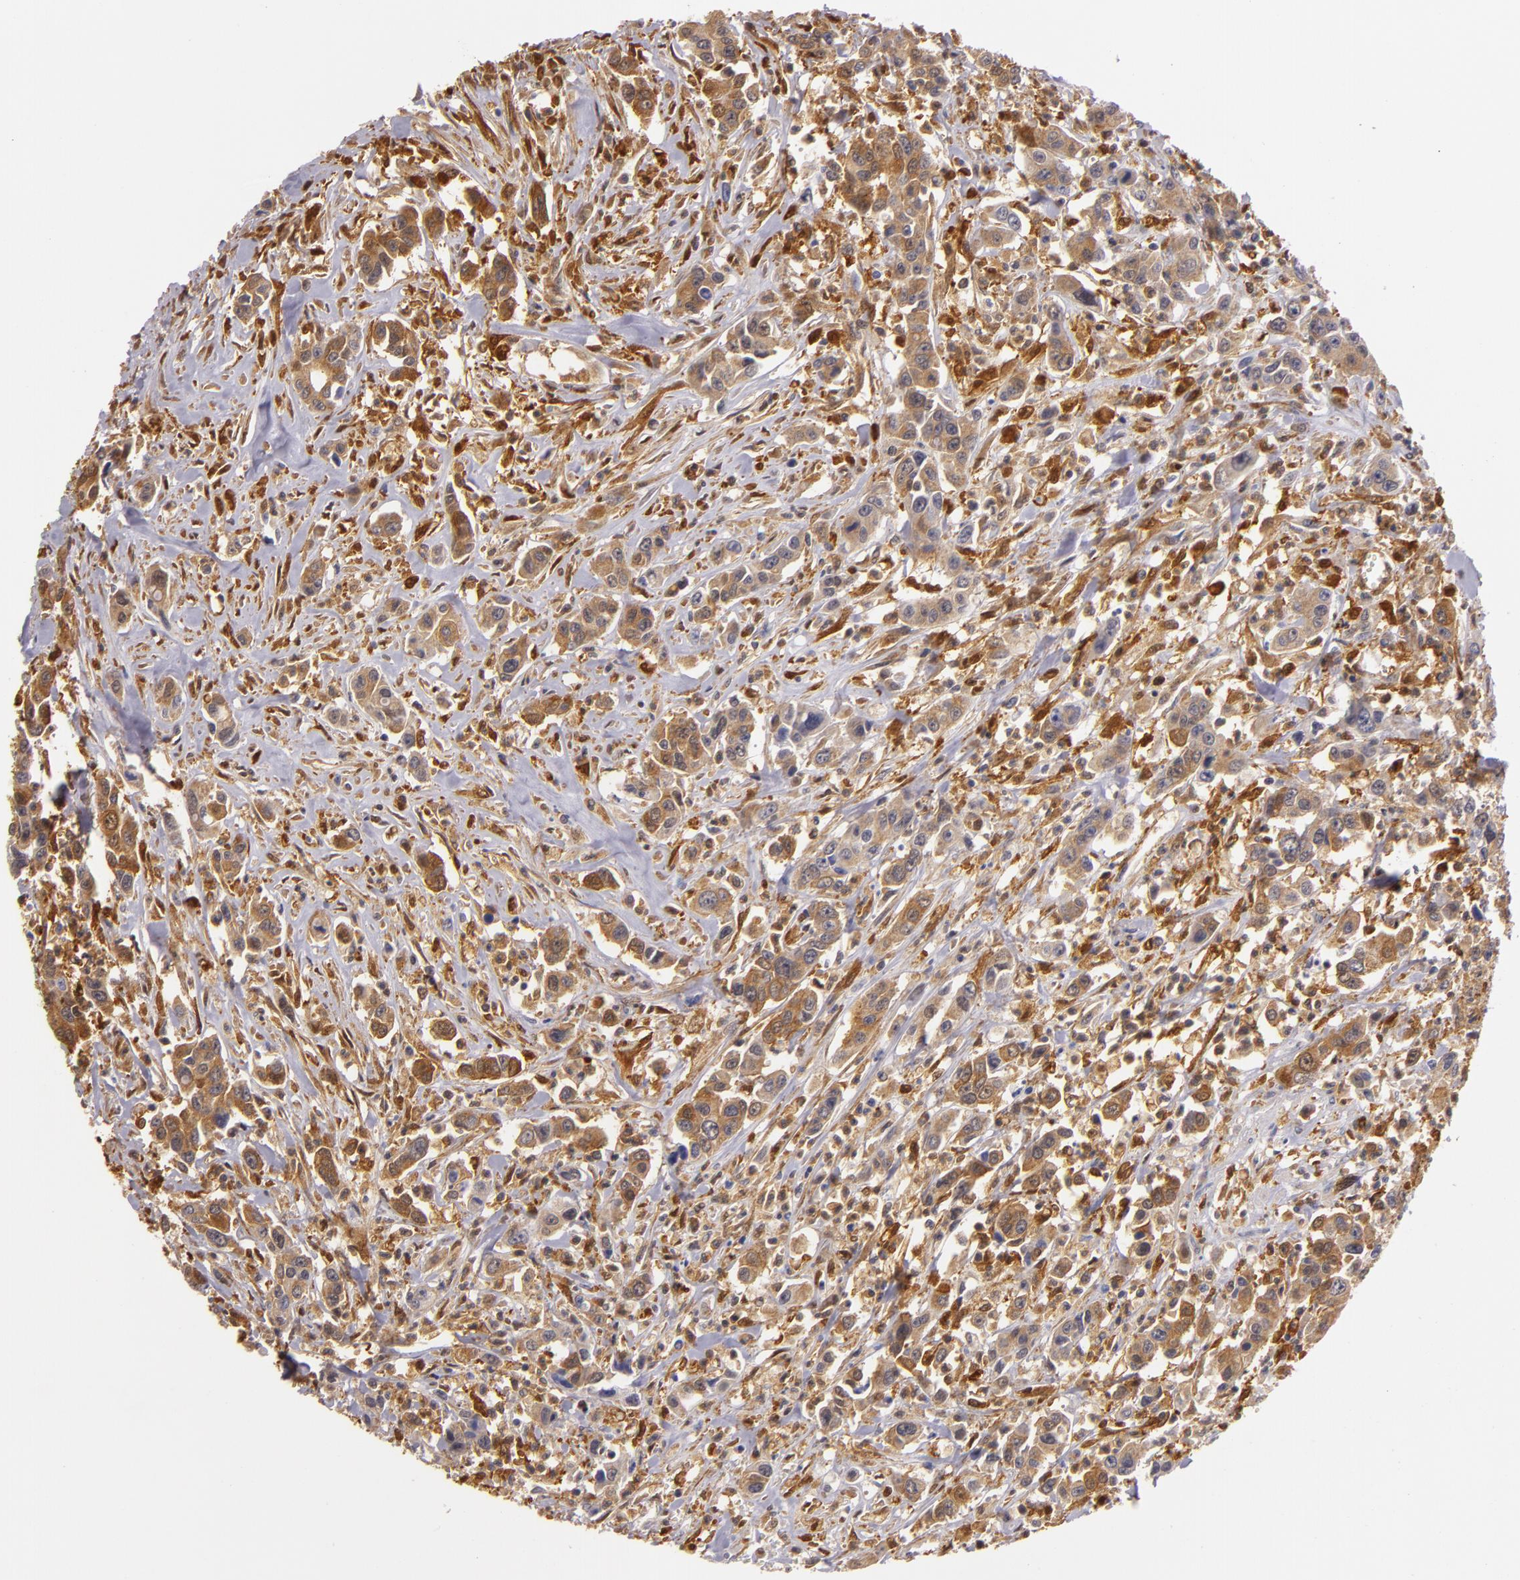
{"staining": {"intensity": "moderate", "quantity": ">75%", "location": "cytoplasmic/membranous"}, "tissue": "urothelial cancer", "cell_type": "Tumor cells", "image_type": "cancer", "snomed": [{"axis": "morphology", "description": "Urothelial carcinoma, High grade"}, {"axis": "topography", "description": "Urinary bladder"}], "caption": "Protein staining shows moderate cytoplasmic/membranous staining in about >75% of tumor cells in urothelial cancer. Ihc stains the protein of interest in brown and the nuclei are stained blue.", "gene": "TOM1", "patient": {"sex": "male", "age": 86}}